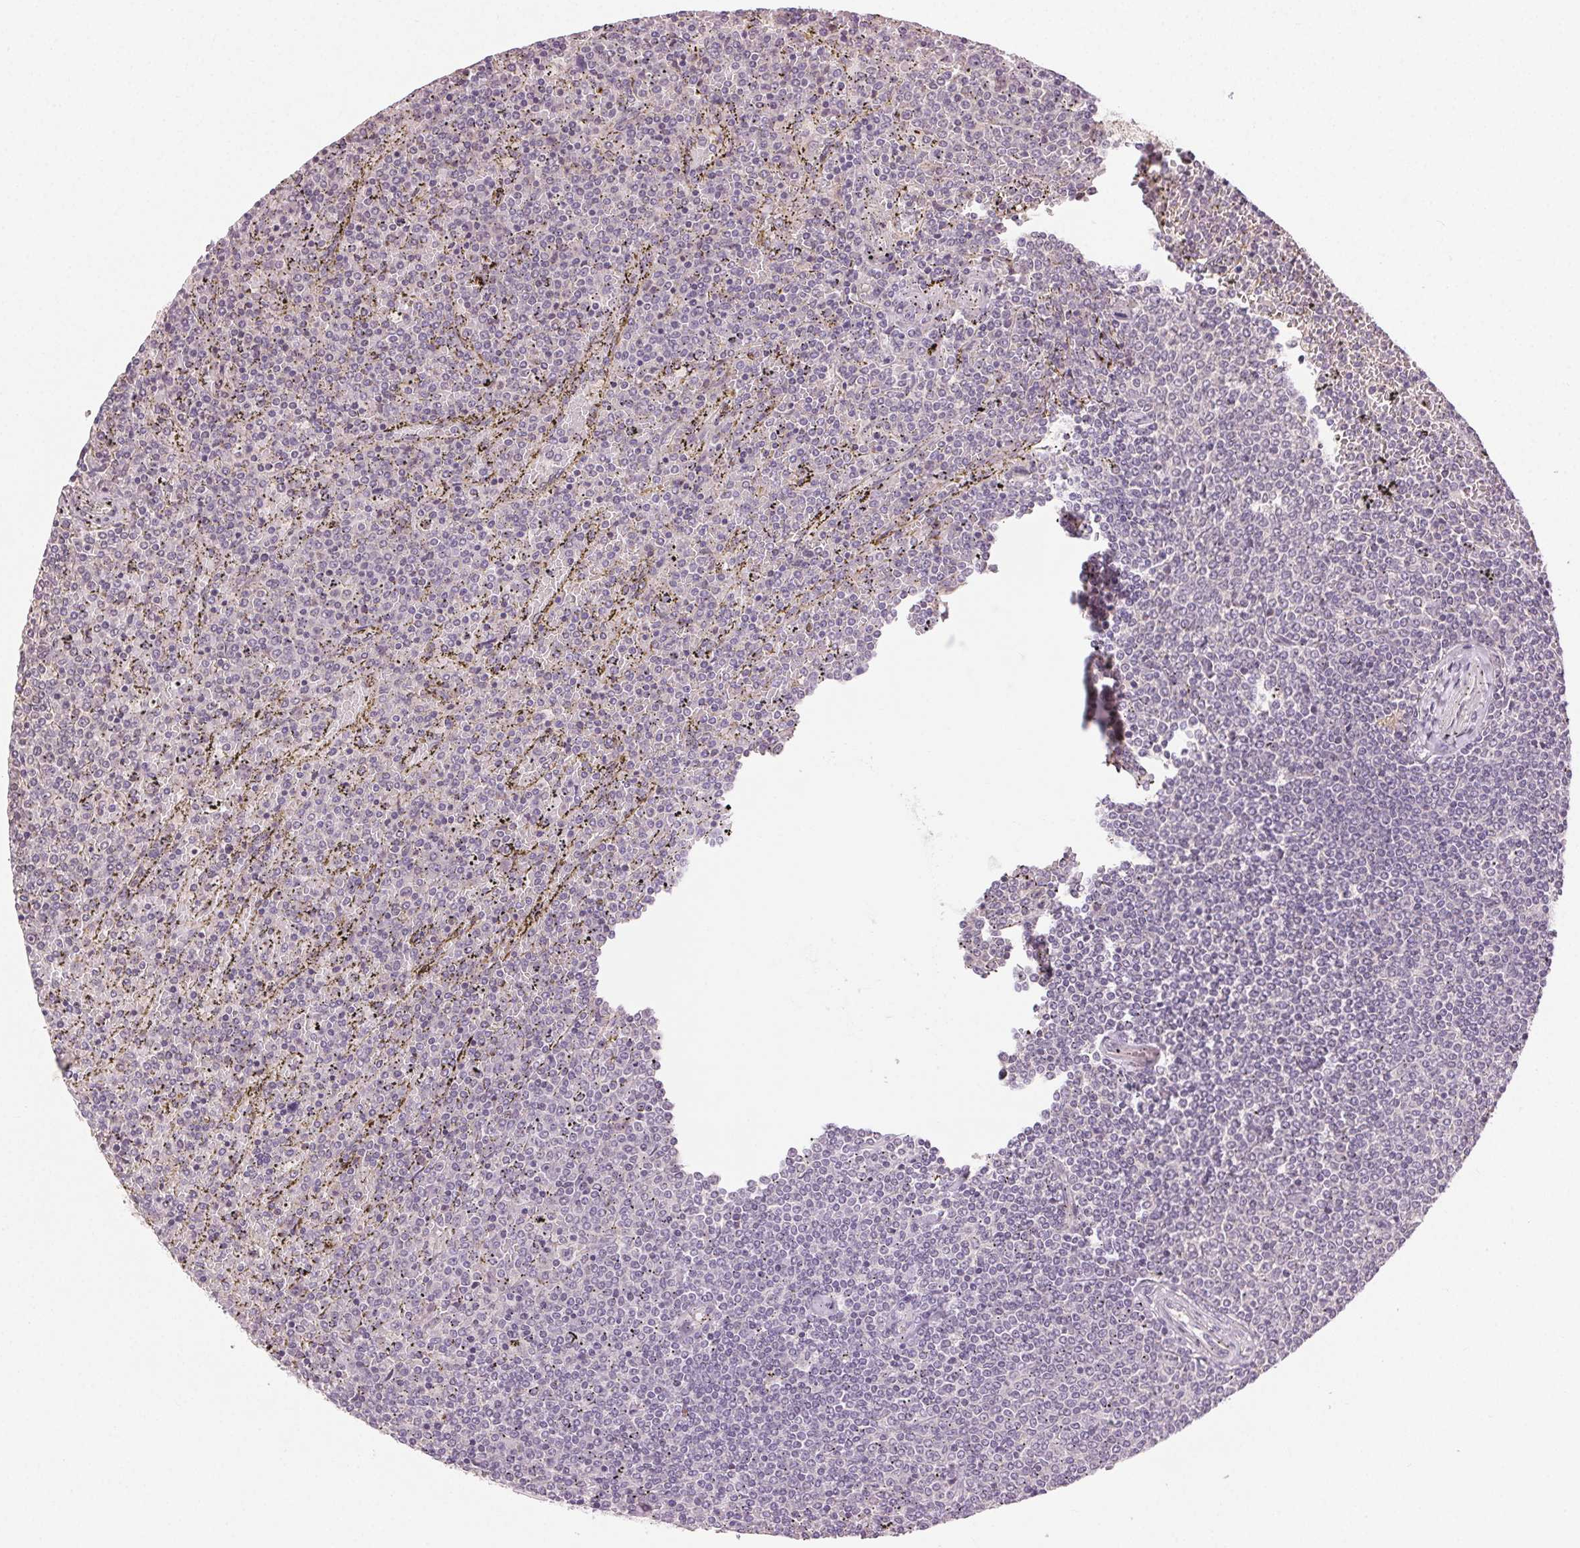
{"staining": {"intensity": "negative", "quantity": "none", "location": "none"}, "tissue": "lymphoma", "cell_type": "Tumor cells", "image_type": "cancer", "snomed": [{"axis": "morphology", "description": "Malignant lymphoma, non-Hodgkin's type, Low grade"}, {"axis": "topography", "description": "Spleen"}], "caption": "High magnification brightfield microscopy of lymphoma stained with DAB (brown) and counterstained with hematoxylin (blue): tumor cells show no significant positivity.", "gene": "ATP1B3", "patient": {"sex": "female", "age": 77}}